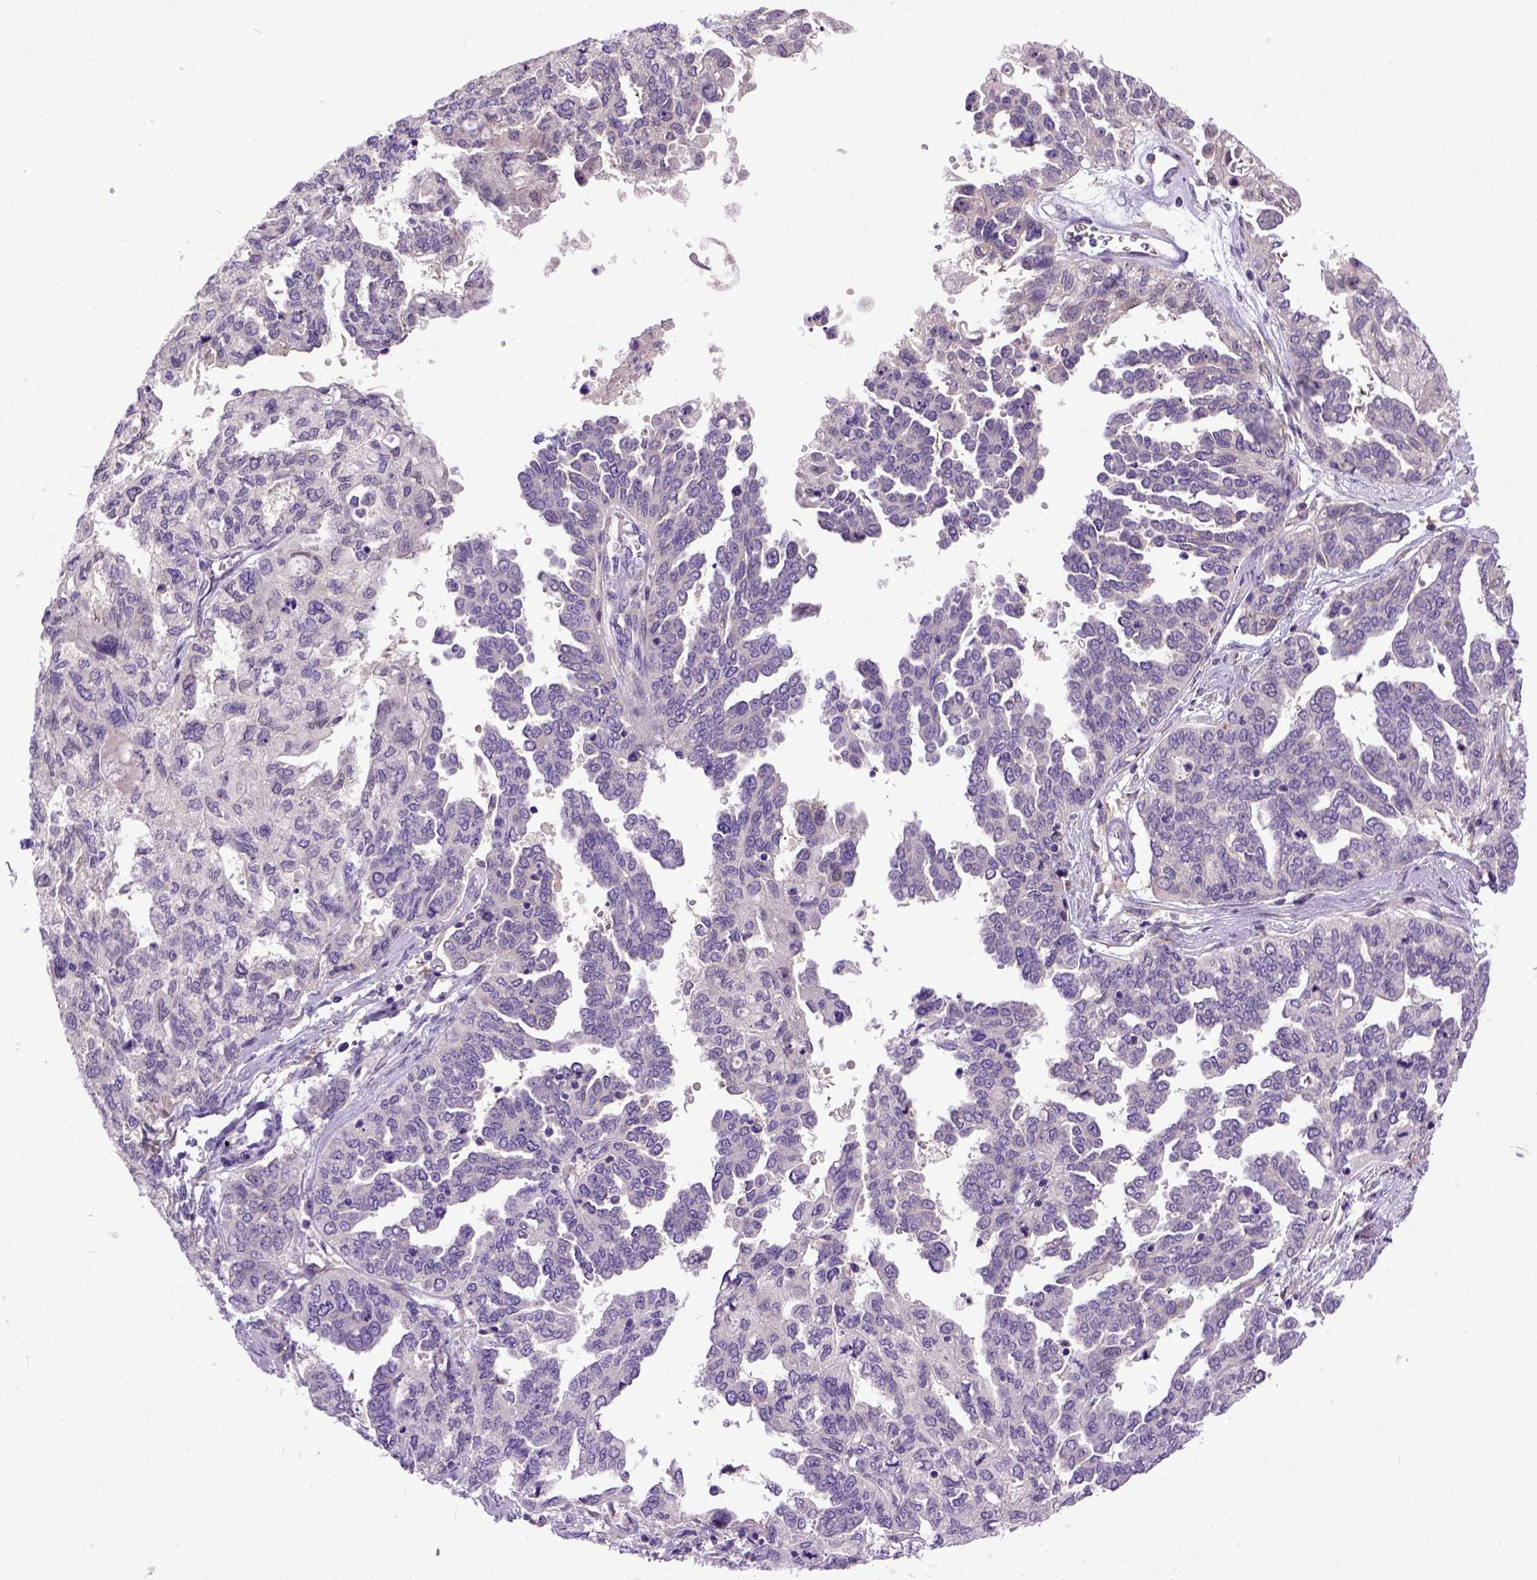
{"staining": {"intensity": "negative", "quantity": "none", "location": "none"}, "tissue": "ovarian cancer", "cell_type": "Tumor cells", "image_type": "cancer", "snomed": [{"axis": "morphology", "description": "Cystadenocarcinoma, serous, NOS"}, {"axis": "topography", "description": "Ovary"}], "caption": "Tumor cells show no significant staining in ovarian serous cystadenocarcinoma.", "gene": "NEK5", "patient": {"sex": "female", "age": 53}}